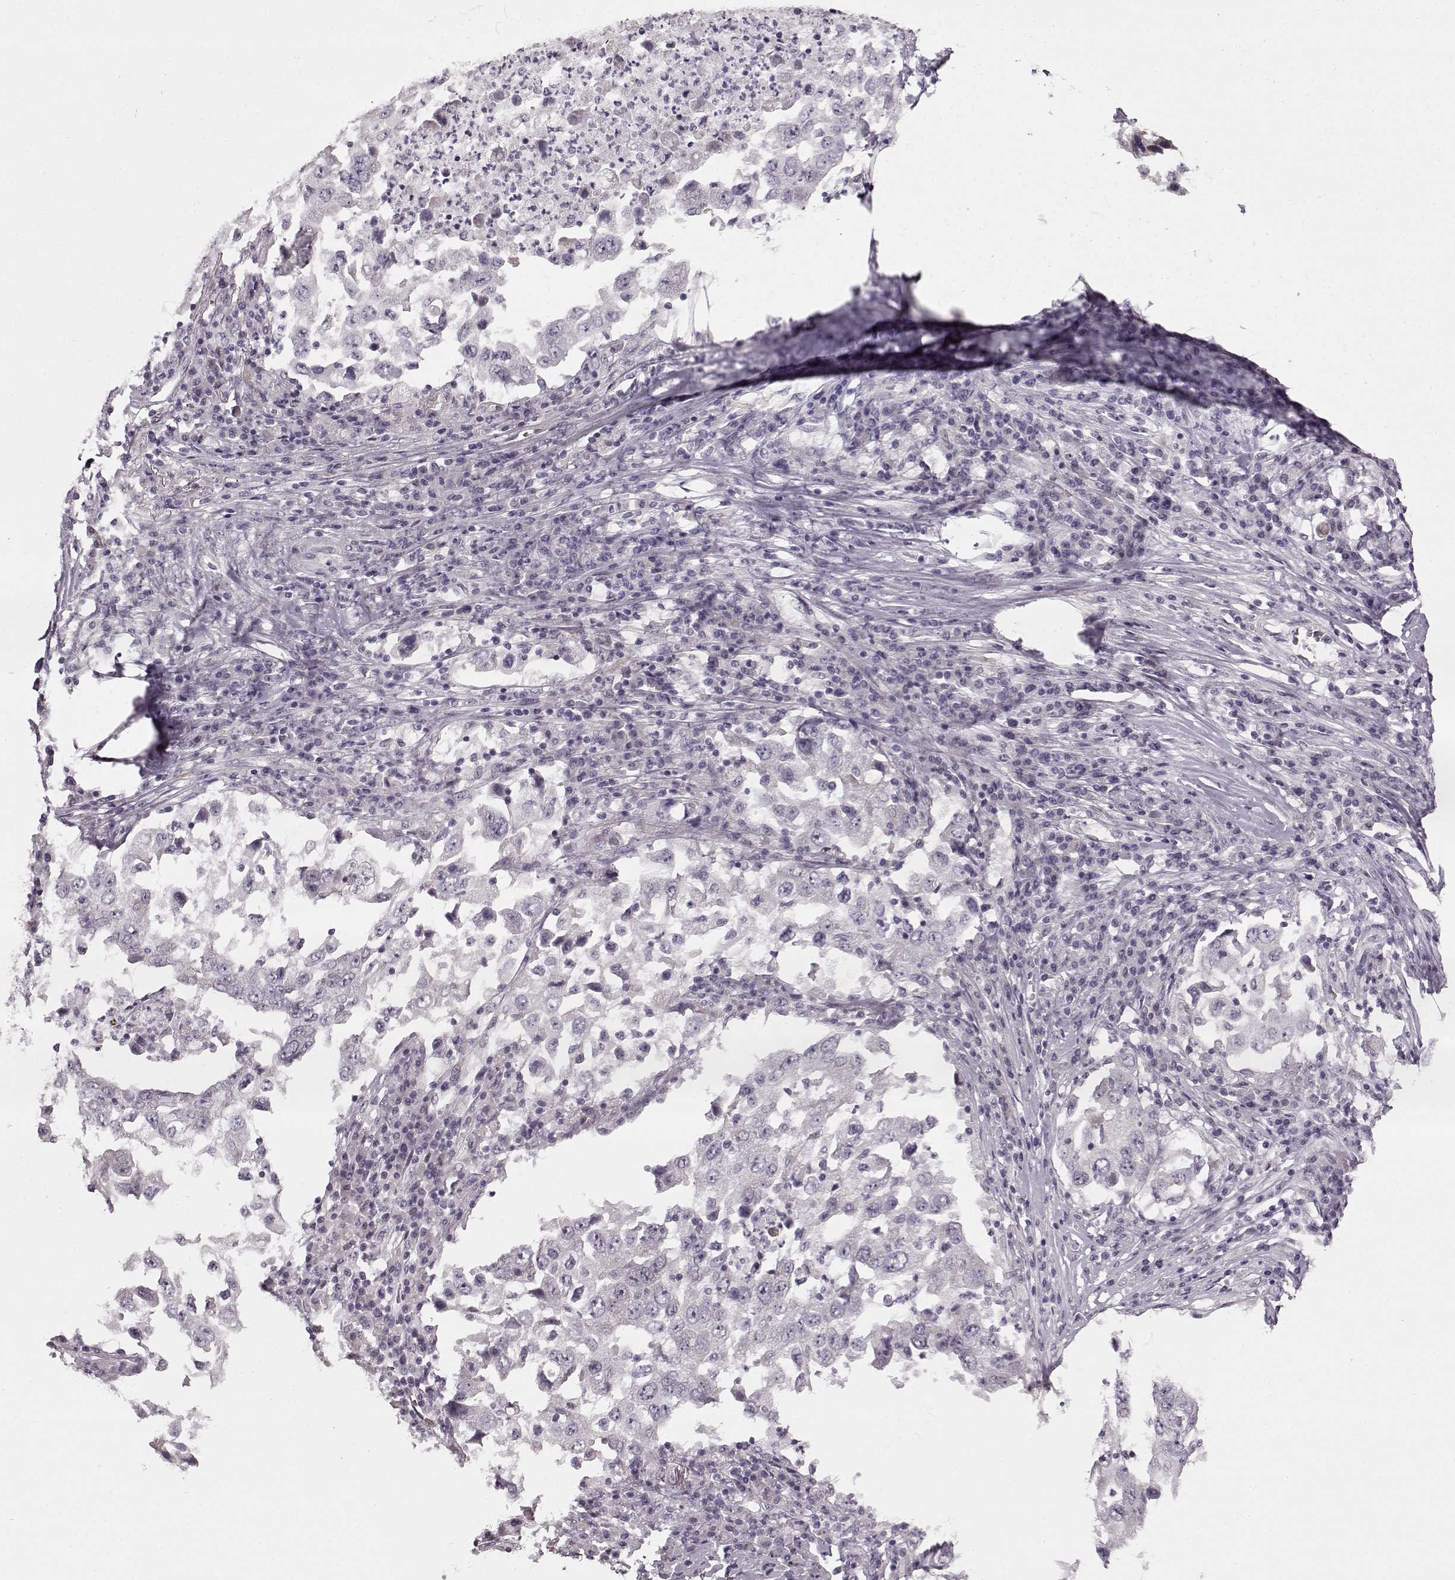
{"staining": {"intensity": "negative", "quantity": "none", "location": "none"}, "tissue": "lung cancer", "cell_type": "Tumor cells", "image_type": "cancer", "snomed": [{"axis": "morphology", "description": "Adenocarcinoma, NOS"}, {"axis": "topography", "description": "Lung"}], "caption": "High power microscopy image of an immunohistochemistry (IHC) histopathology image of adenocarcinoma (lung), revealing no significant expression in tumor cells. Nuclei are stained in blue.", "gene": "MAP6D1", "patient": {"sex": "male", "age": 73}}